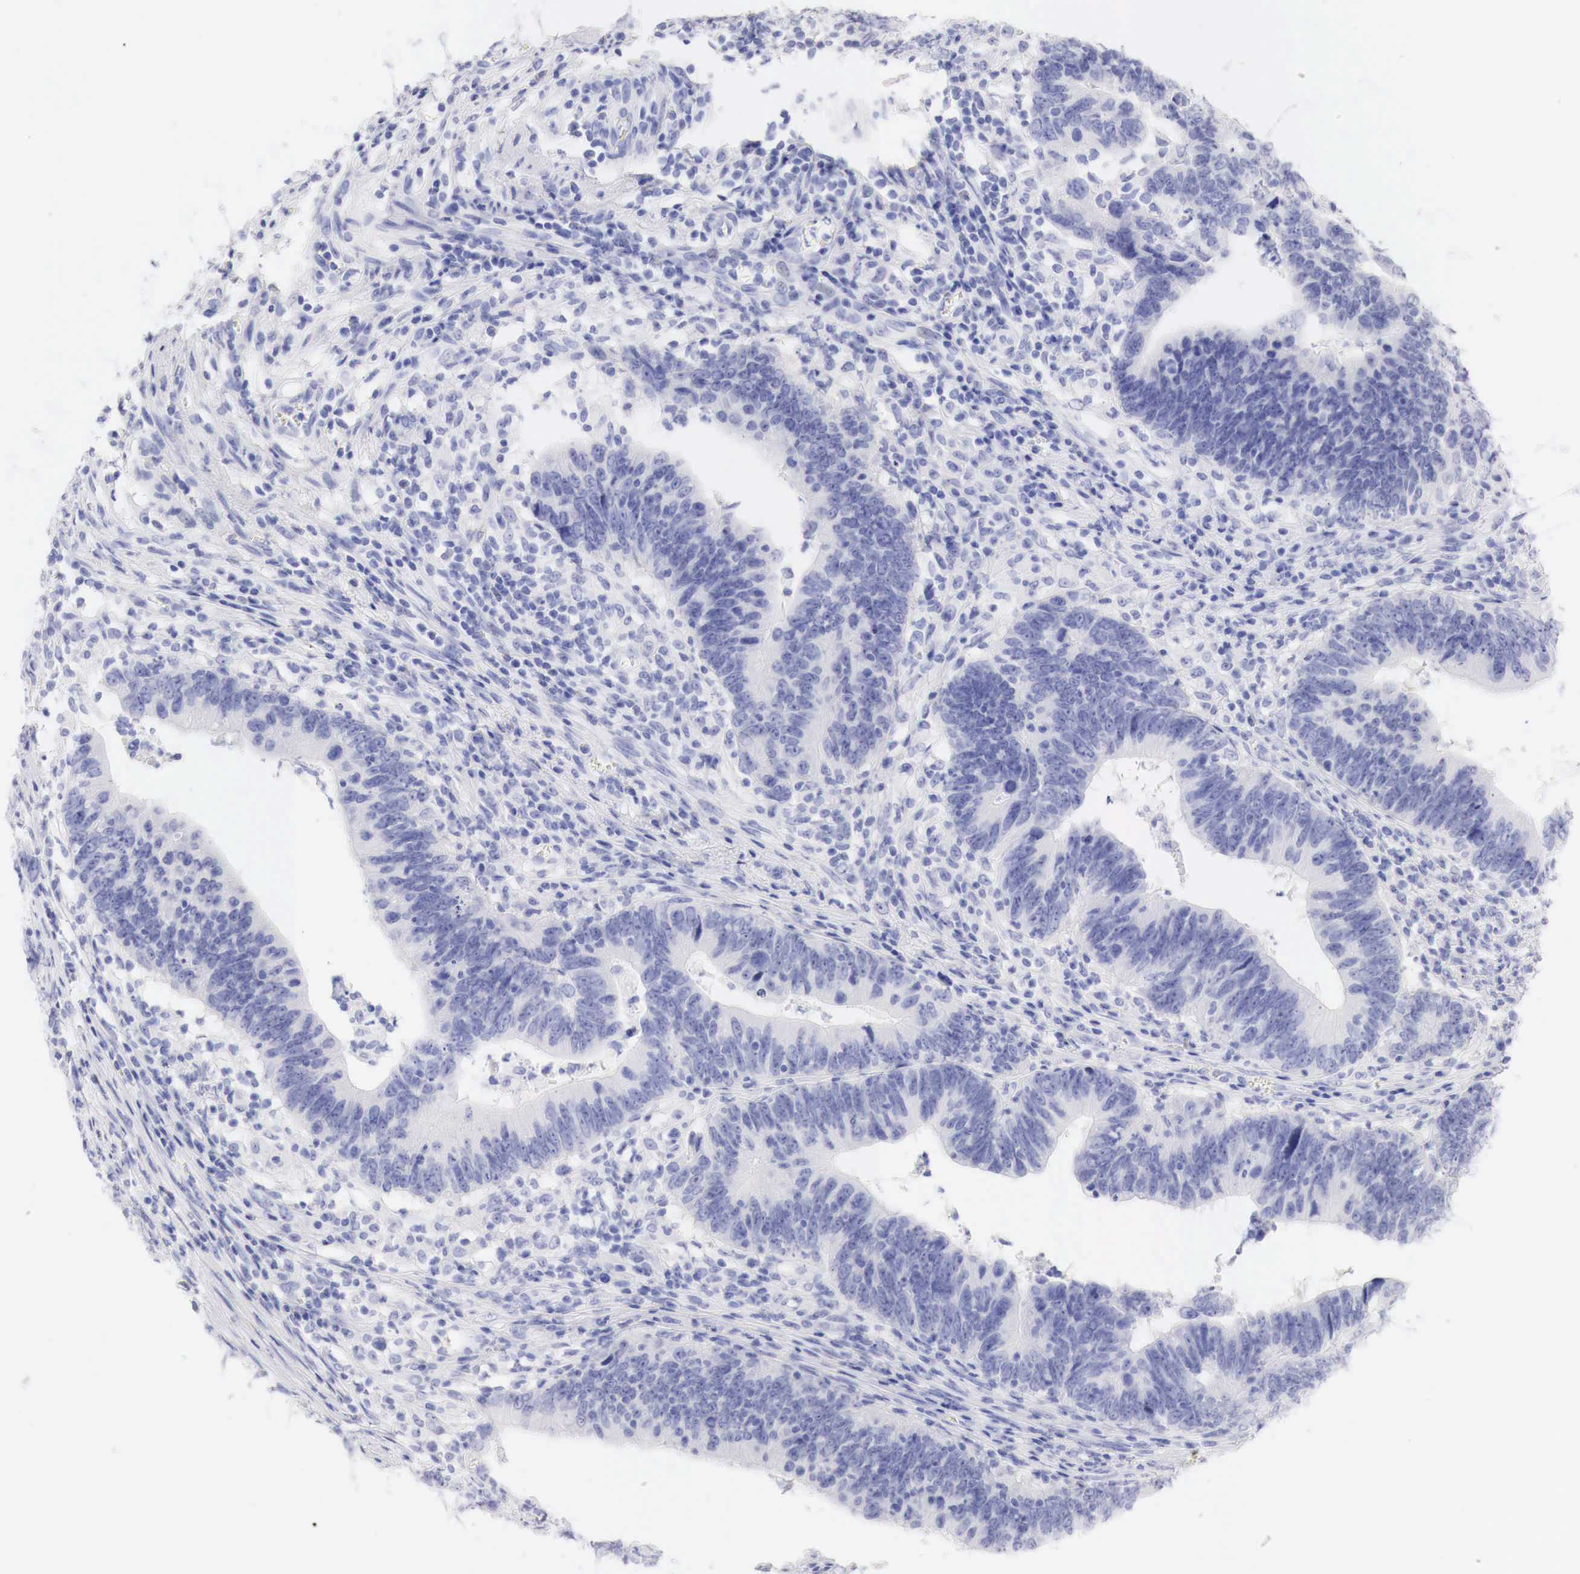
{"staining": {"intensity": "negative", "quantity": "none", "location": "none"}, "tissue": "colorectal cancer", "cell_type": "Tumor cells", "image_type": "cancer", "snomed": [{"axis": "morphology", "description": "Adenocarcinoma, NOS"}, {"axis": "topography", "description": "Colon"}], "caption": "Immunohistochemical staining of colorectal adenocarcinoma demonstrates no significant staining in tumor cells.", "gene": "TYR", "patient": {"sex": "female", "age": 78}}